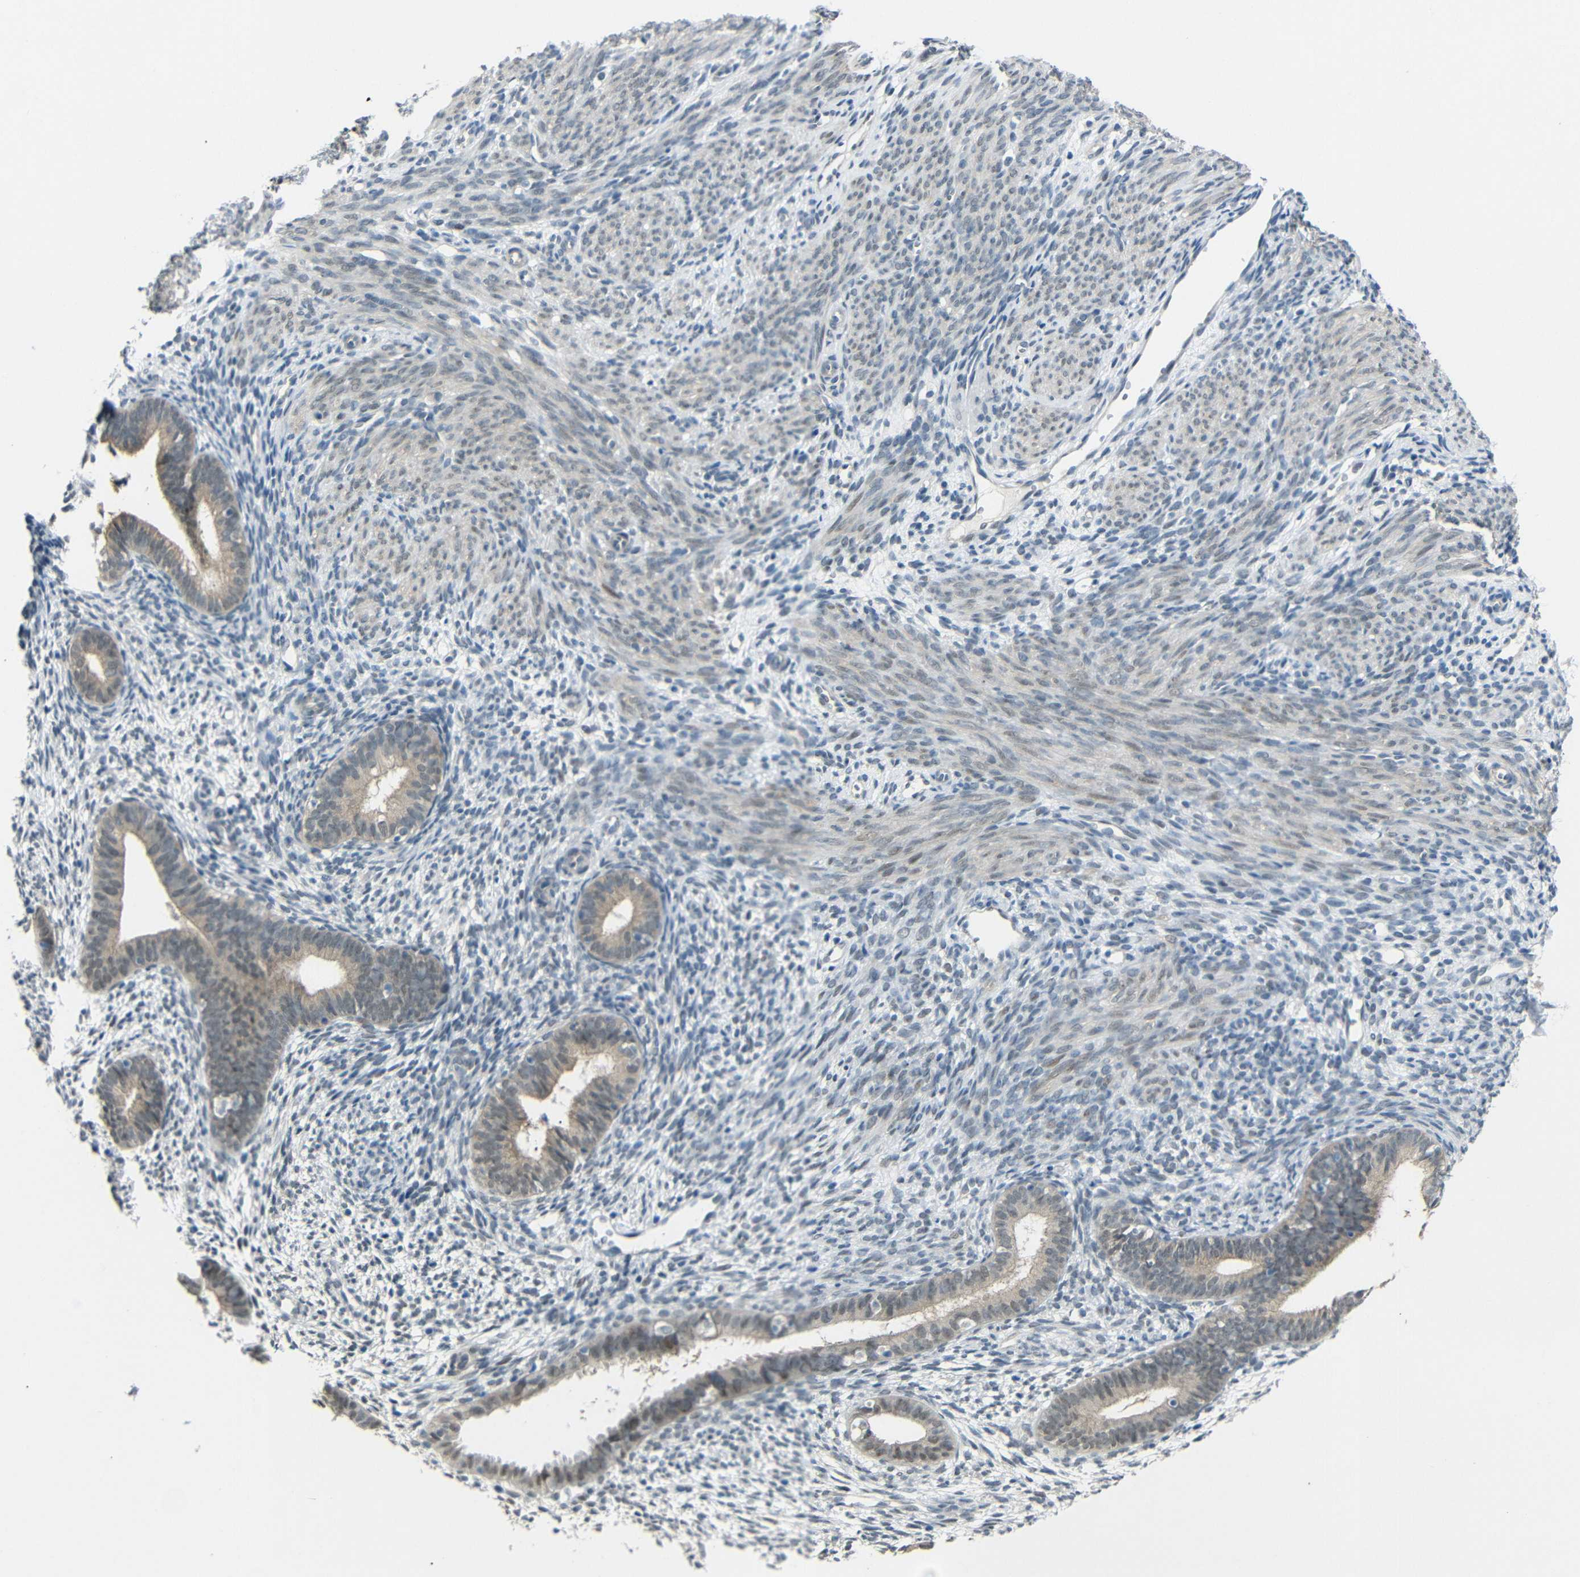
{"staining": {"intensity": "weak", "quantity": "<25%", "location": "cytoplasmic/membranous"}, "tissue": "endometrium", "cell_type": "Cells in endometrial stroma", "image_type": "normal", "snomed": [{"axis": "morphology", "description": "Normal tissue, NOS"}, {"axis": "morphology", "description": "Adenocarcinoma, NOS"}, {"axis": "topography", "description": "Endometrium"}, {"axis": "topography", "description": "Ovary"}], "caption": "A high-resolution photomicrograph shows immunohistochemistry staining of benign endometrium, which shows no significant expression in cells in endometrial stroma. Brightfield microscopy of IHC stained with DAB (3,3'-diaminobenzidine) (brown) and hematoxylin (blue), captured at high magnification.", "gene": "GPR158", "patient": {"sex": "female", "age": 68}}